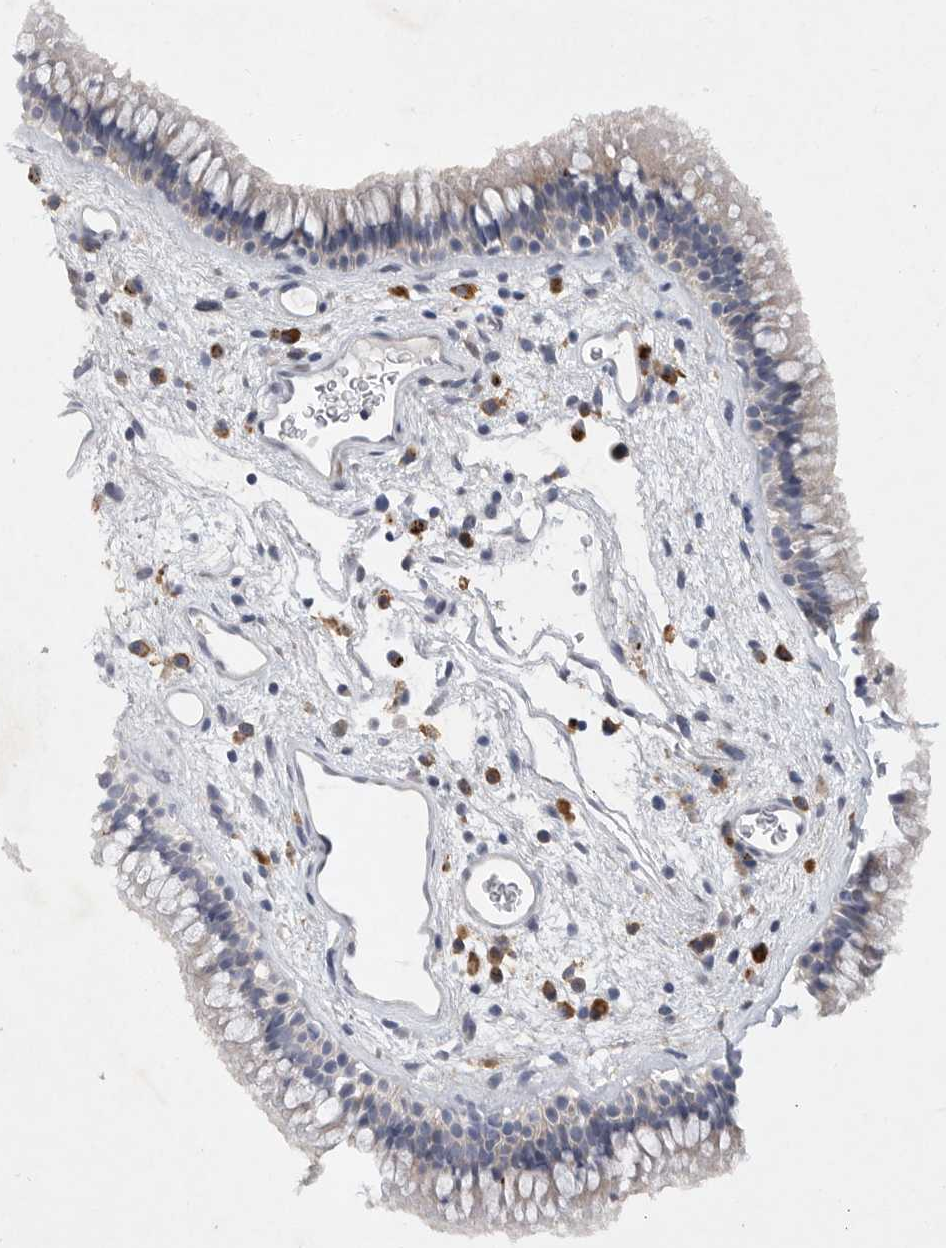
{"staining": {"intensity": "negative", "quantity": "none", "location": "none"}, "tissue": "nasopharynx", "cell_type": "Respiratory epithelial cells", "image_type": "normal", "snomed": [{"axis": "morphology", "description": "Normal tissue, NOS"}, {"axis": "morphology", "description": "Inflammation, NOS"}, {"axis": "topography", "description": "Nasopharynx"}], "caption": "This image is of benign nasopharynx stained with immunohistochemistry (IHC) to label a protein in brown with the nuclei are counter-stained blue. There is no positivity in respiratory epithelial cells.", "gene": "EDEM3", "patient": {"sex": "male", "age": 48}}